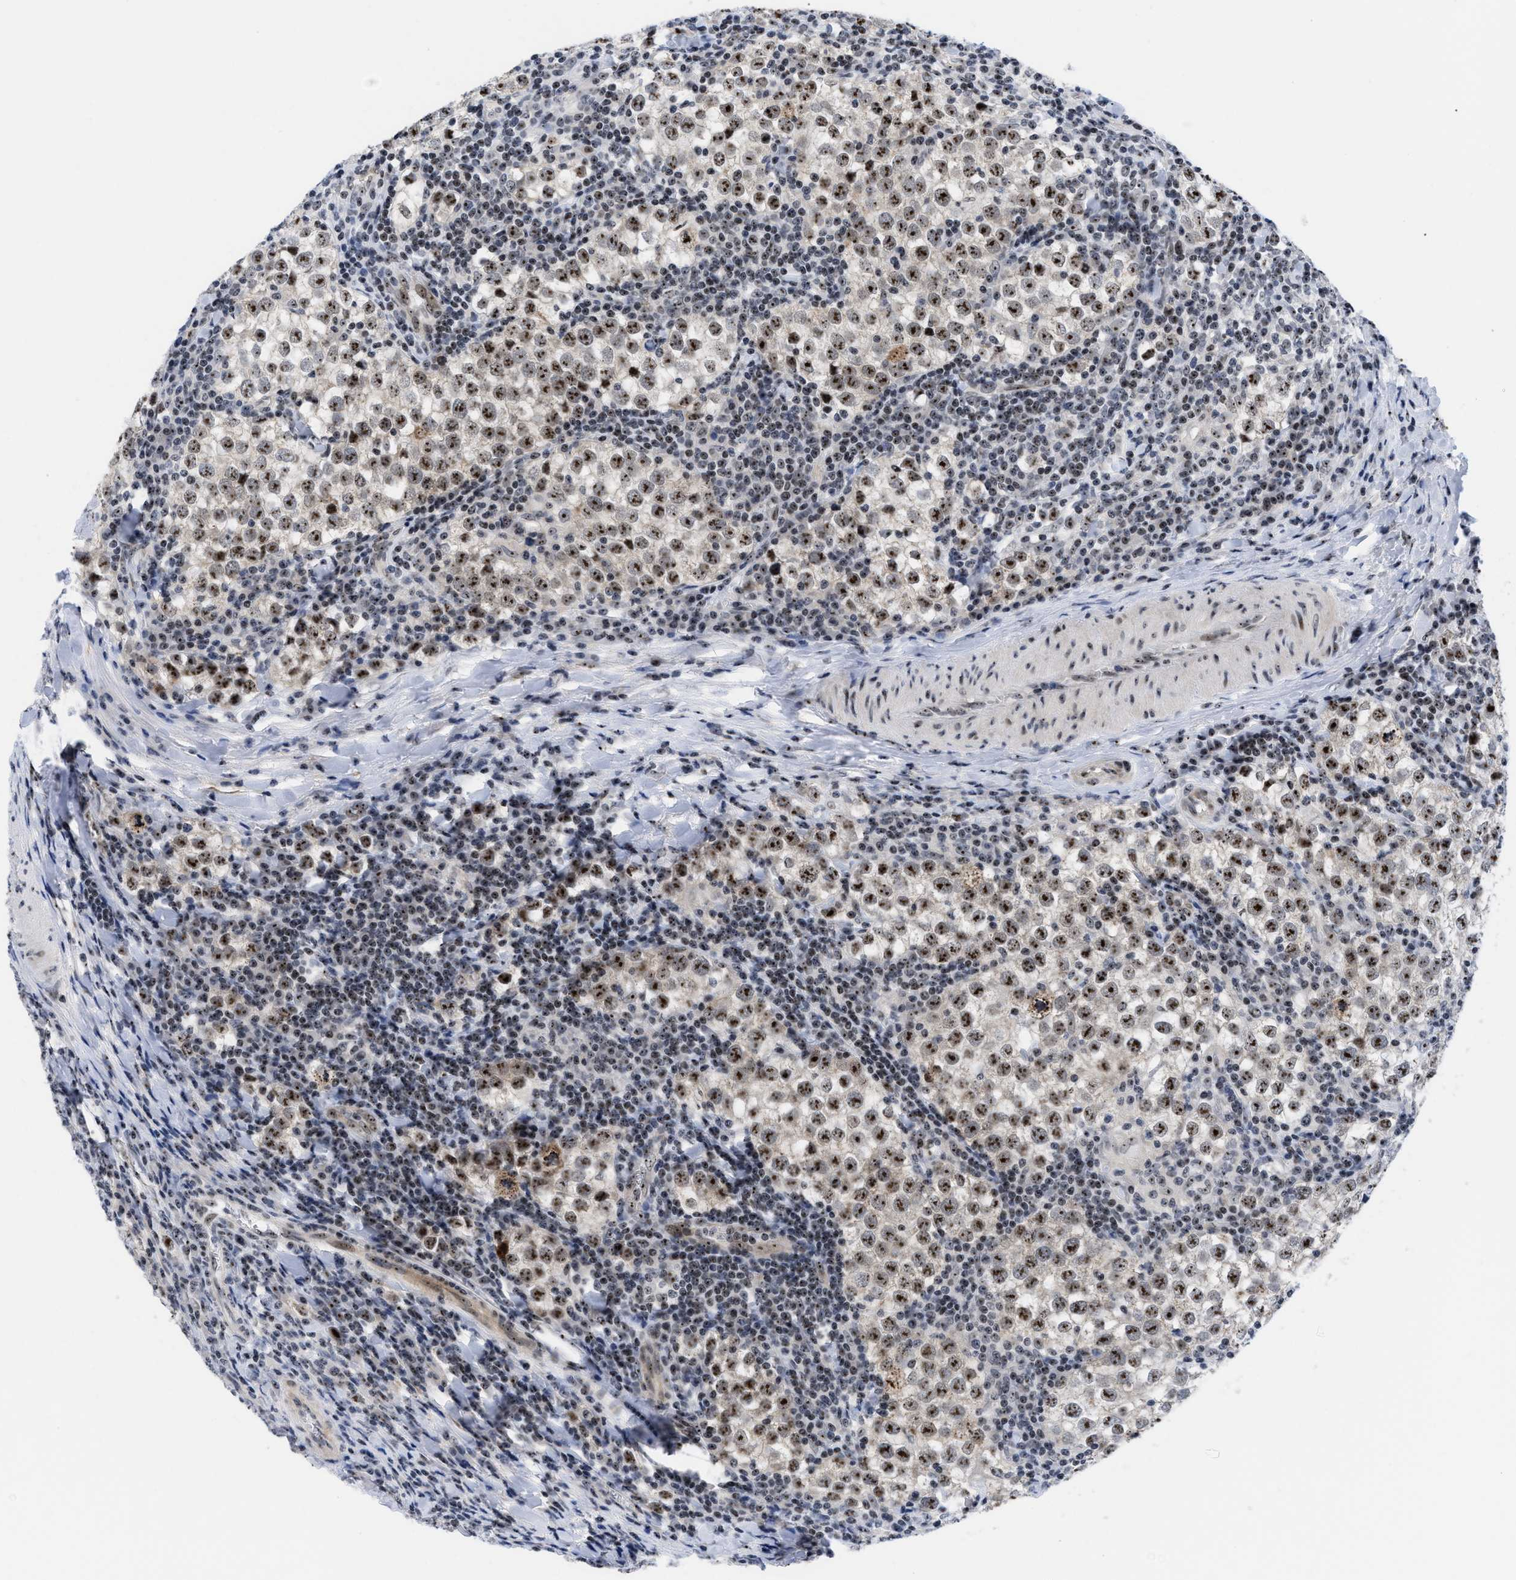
{"staining": {"intensity": "strong", "quantity": ">75%", "location": "nuclear"}, "tissue": "testis cancer", "cell_type": "Tumor cells", "image_type": "cancer", "snomed": [{"axis": "morphology", "description": "Seminoma, NOS"}, {"axis": "morphology", "description": "Carcinoma, Embryonal, NOS"}, {"axis": "topography", "description": "Testis"}], "caption": "High-power microscopy captured an IHC image of testis cancer (seminoma), revealing strong nuclear positivity in about >75% of tumor cells. (IHC, brightfield microscopy, high magnification).", "gene": "NOP58", "patient": {"sex": "male", "age": 36}}